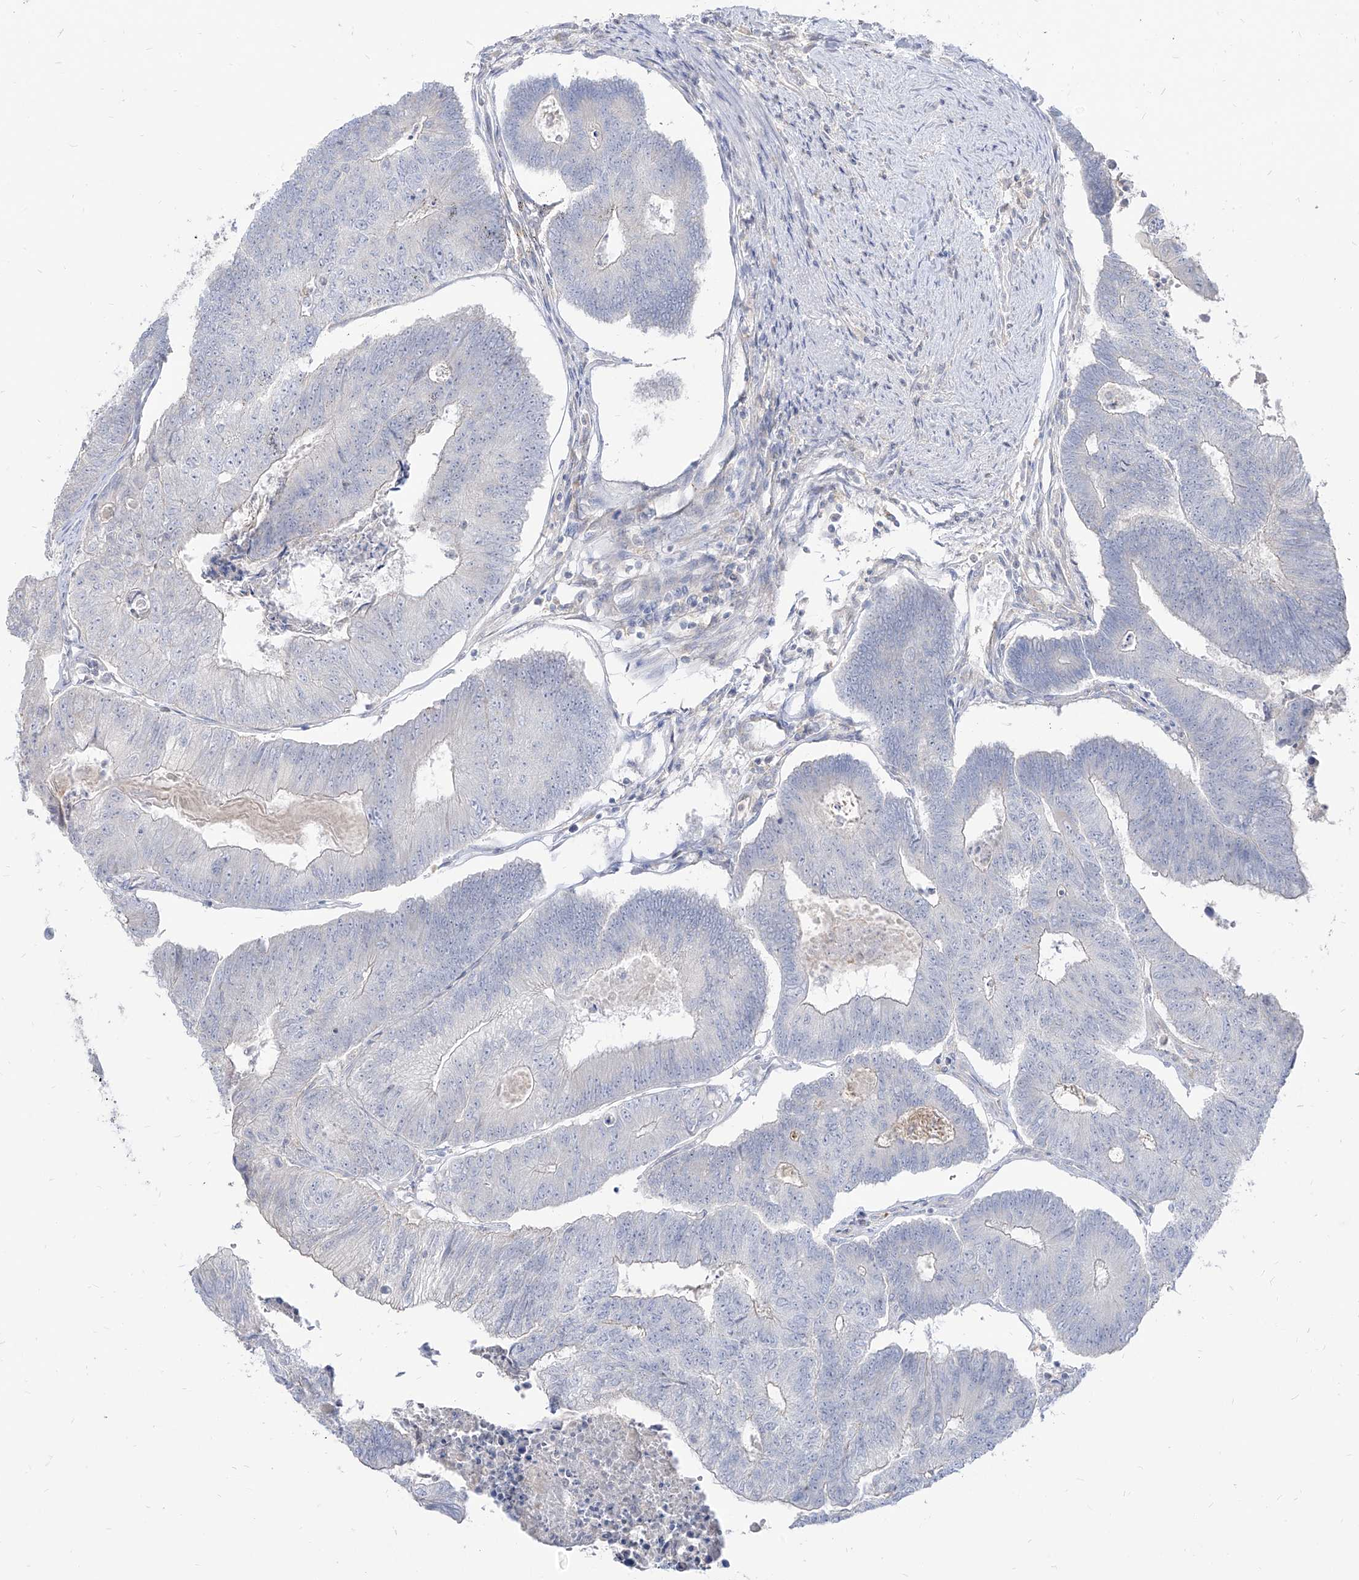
{"staining": {"intensity": "negative", "quantity": "none", "location": "none"}, "tissue": "colorectal cancer", "cell_type": "Tumor cells", "image_type": "cancer", "snomed": [{"axis": "morphology", "description": "Adenocarcinoma, NOS"}, {"axis": "topography", "description": "Colon"}], "caption": "The histopathology image demonstrates no significant staining in tumor cells of adenocarcinoma (colorectal).", "gene": "RBFOX3", "patient": {"sex": "female", "age": 67}}